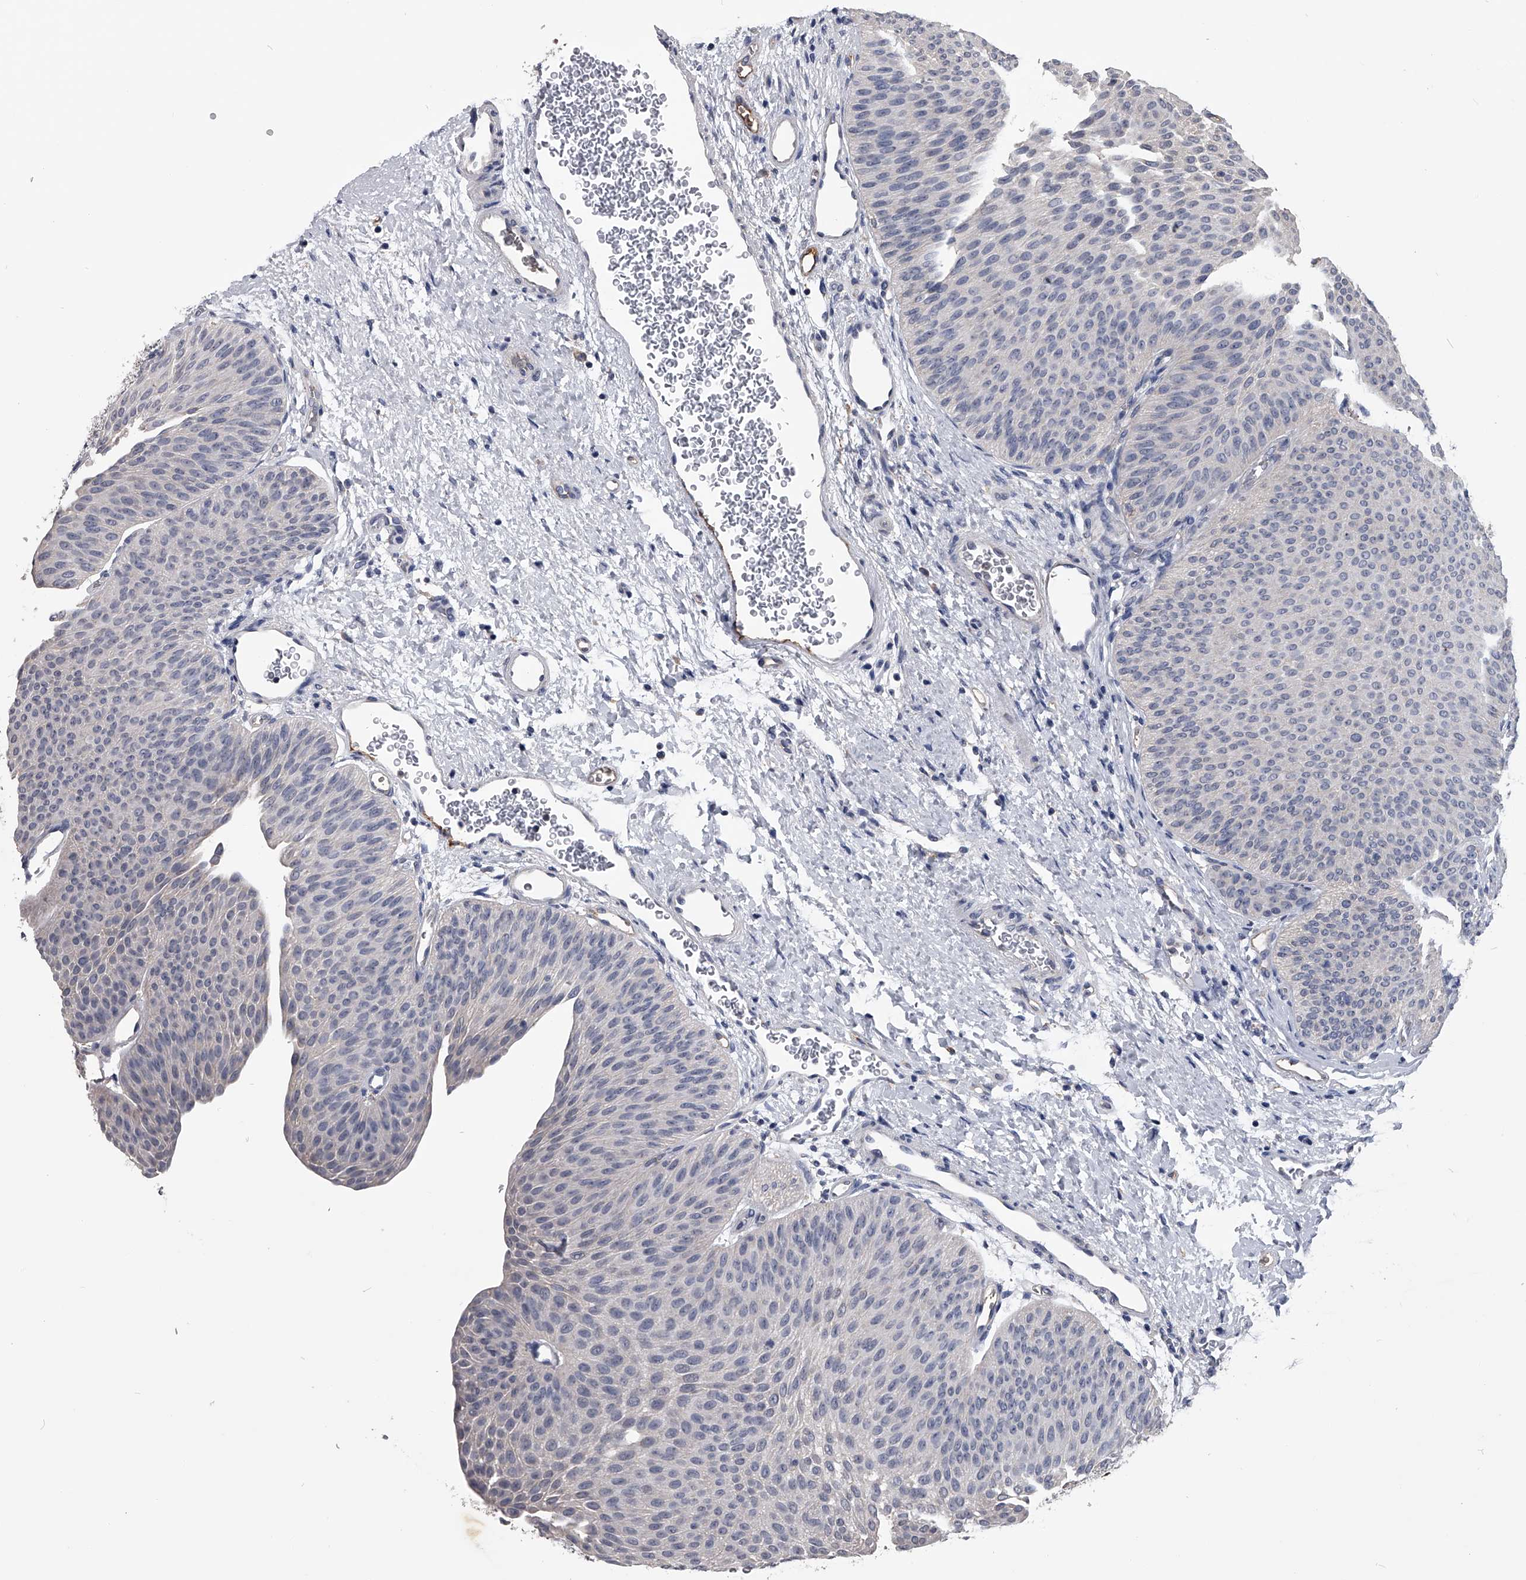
{"staining": {"intensity": "negative", "quantity": "none", "location": "none"}, "tissue": "urothelial cancer", "cell_type": "Tumor cells", "image_type": "cancer", "snomed": [{"axis": "morphology", "description": "Urothelial carcinoma, Low grade"}, {"axis": "topography", "description": "Urinary bladder"}], "caption": "High magnification brightfield microscopy of urothelial cancer stained with DAB (brown) and counterstained with hematoxylin (blue): tumor cells show no significant expression.", "gene": "OAT", "patient": {"sex": "female", "age": 60}}